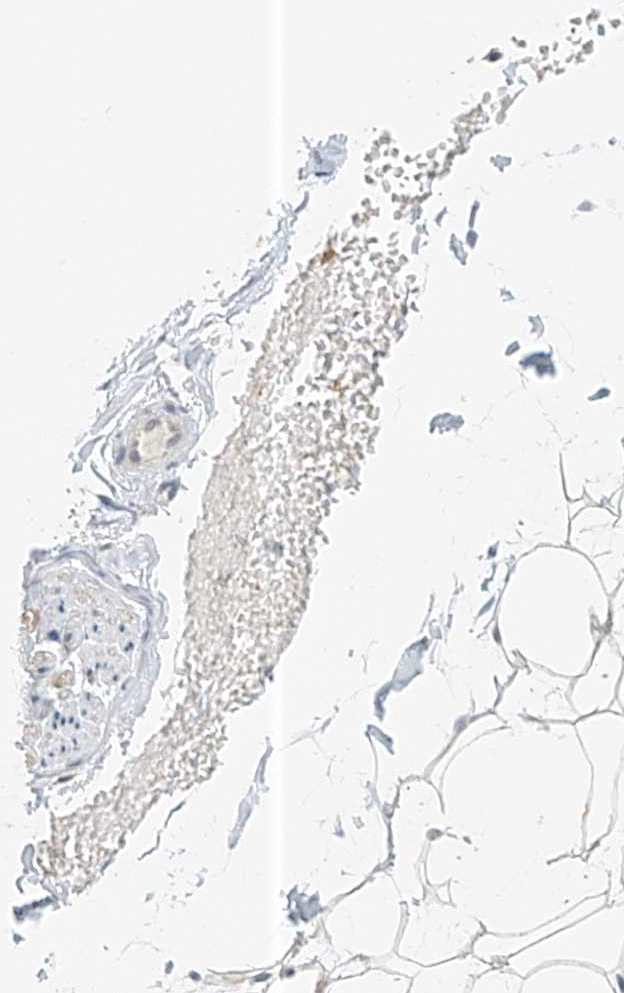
{"staining": {"intensity": "negative", "quantity": "none", "location": "none"}, "tissue": "adipose tissue", "cell_type": "Adipocytes", "image_type": "normal", "snomed": [{"axis": "morphology", "description": "Normal tissue, NOS"}, {"axis": "topography", "description": "Breast"}], "caption": "DAB (3,3'-diaminobenzidine) immunohistochemical staining of normal adipose tissue demonstrates no significant expression in adipocytes. The staining was performed using DAB to visualize the protein expression in brown, while the nuclei were stained in blue with hematoxylin (Magnification: 20x).", "gene": "PPA2", "patient": {"sex": "female", "age": 23}}